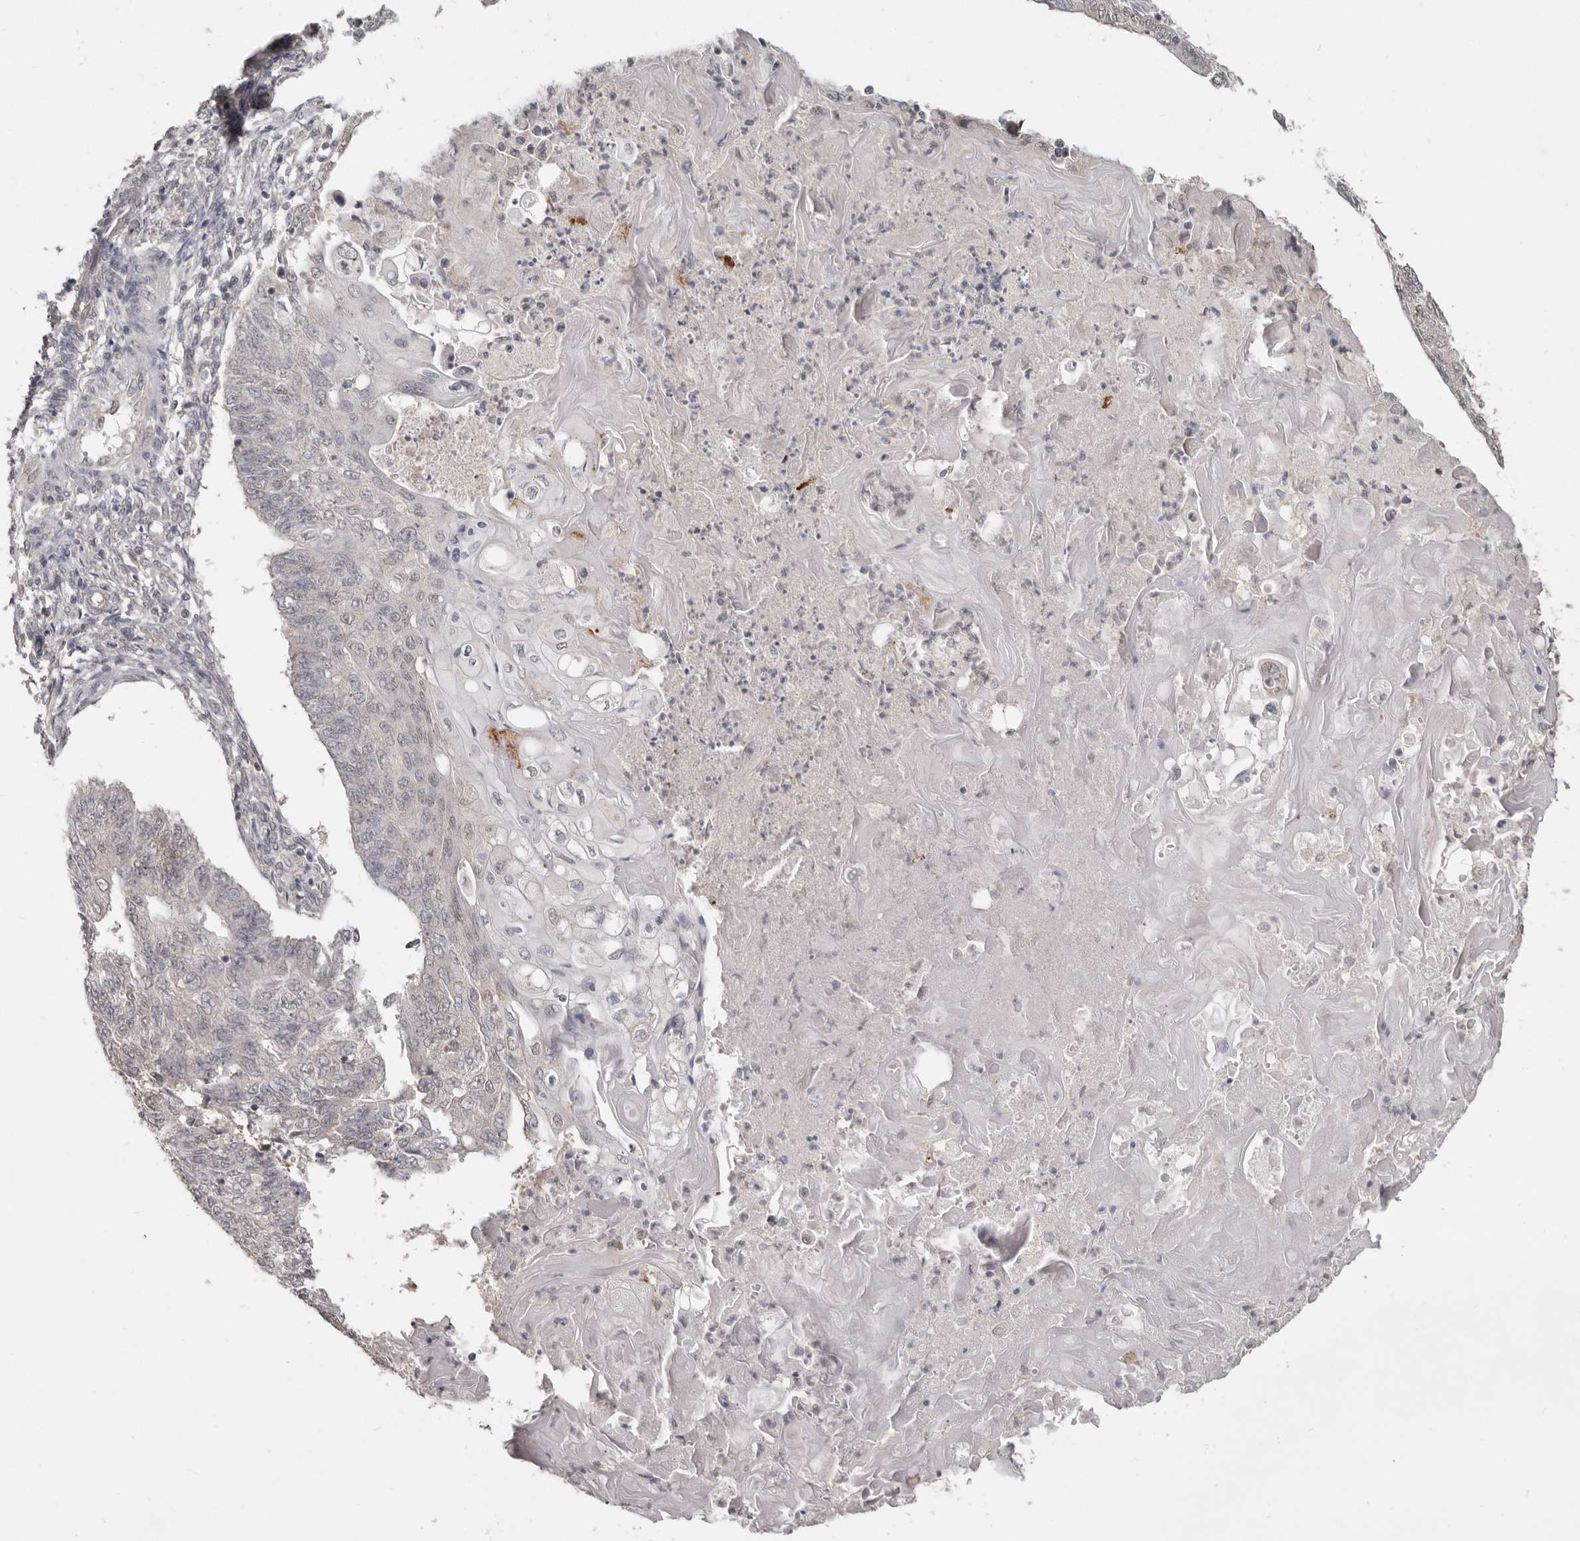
{"staining": {"intensity": "negative", "quantity": "none", "location": "none"}, "tissue": "endometrial cancer", "cell_type": "Tumor cells", "image_type": "cancer", "snomed": [{"axis": "morphology", "description": "Adenocarcinoma, NOS"}, {"axis": "topography", "description": "Endometrium"}], "caption": "Tumor cells show no significant protein staining in endometrial cancer (adenocarcinoma).", "gene": "LINGO2", "patient": {"sex": "female", "age": 32}}